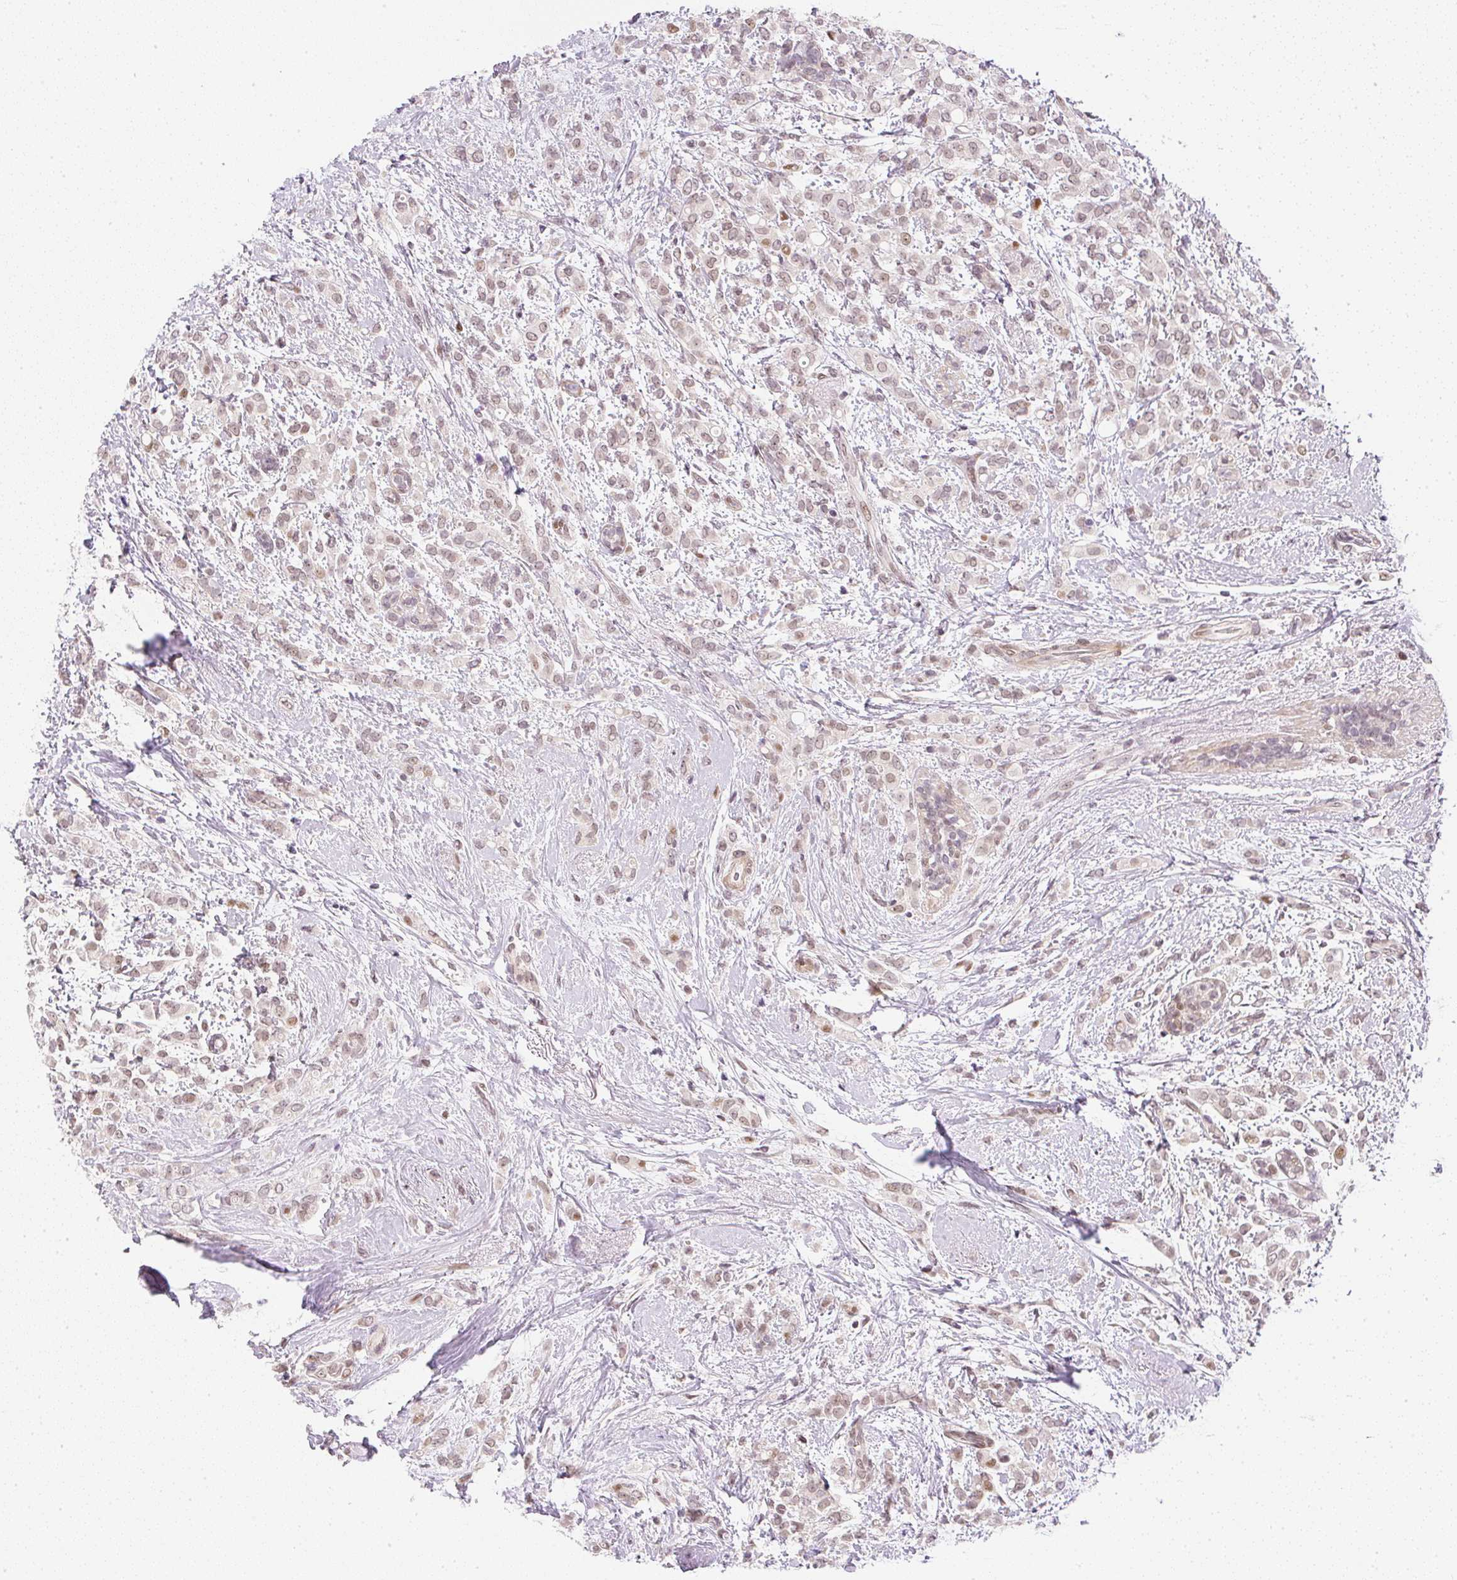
{"staining": {"intensity": "weak", "quantity": ">75%", "location": "nuclear"}, "tissue": "breast cancer", "cell_type": "Tumor cells", "image_type": "cancer", "snomed": [{"axis": "morphology", "description": "Lobular carcinoma"}, {"axis": "topography", "description": "Breast"}], "caption": "Protein staining by IHC exhibits weak nuclear expression in about >75% of tumor cells in breast cancer.", "gene": "DPPA4", "patient": {"sex": "female", "age": 68}}